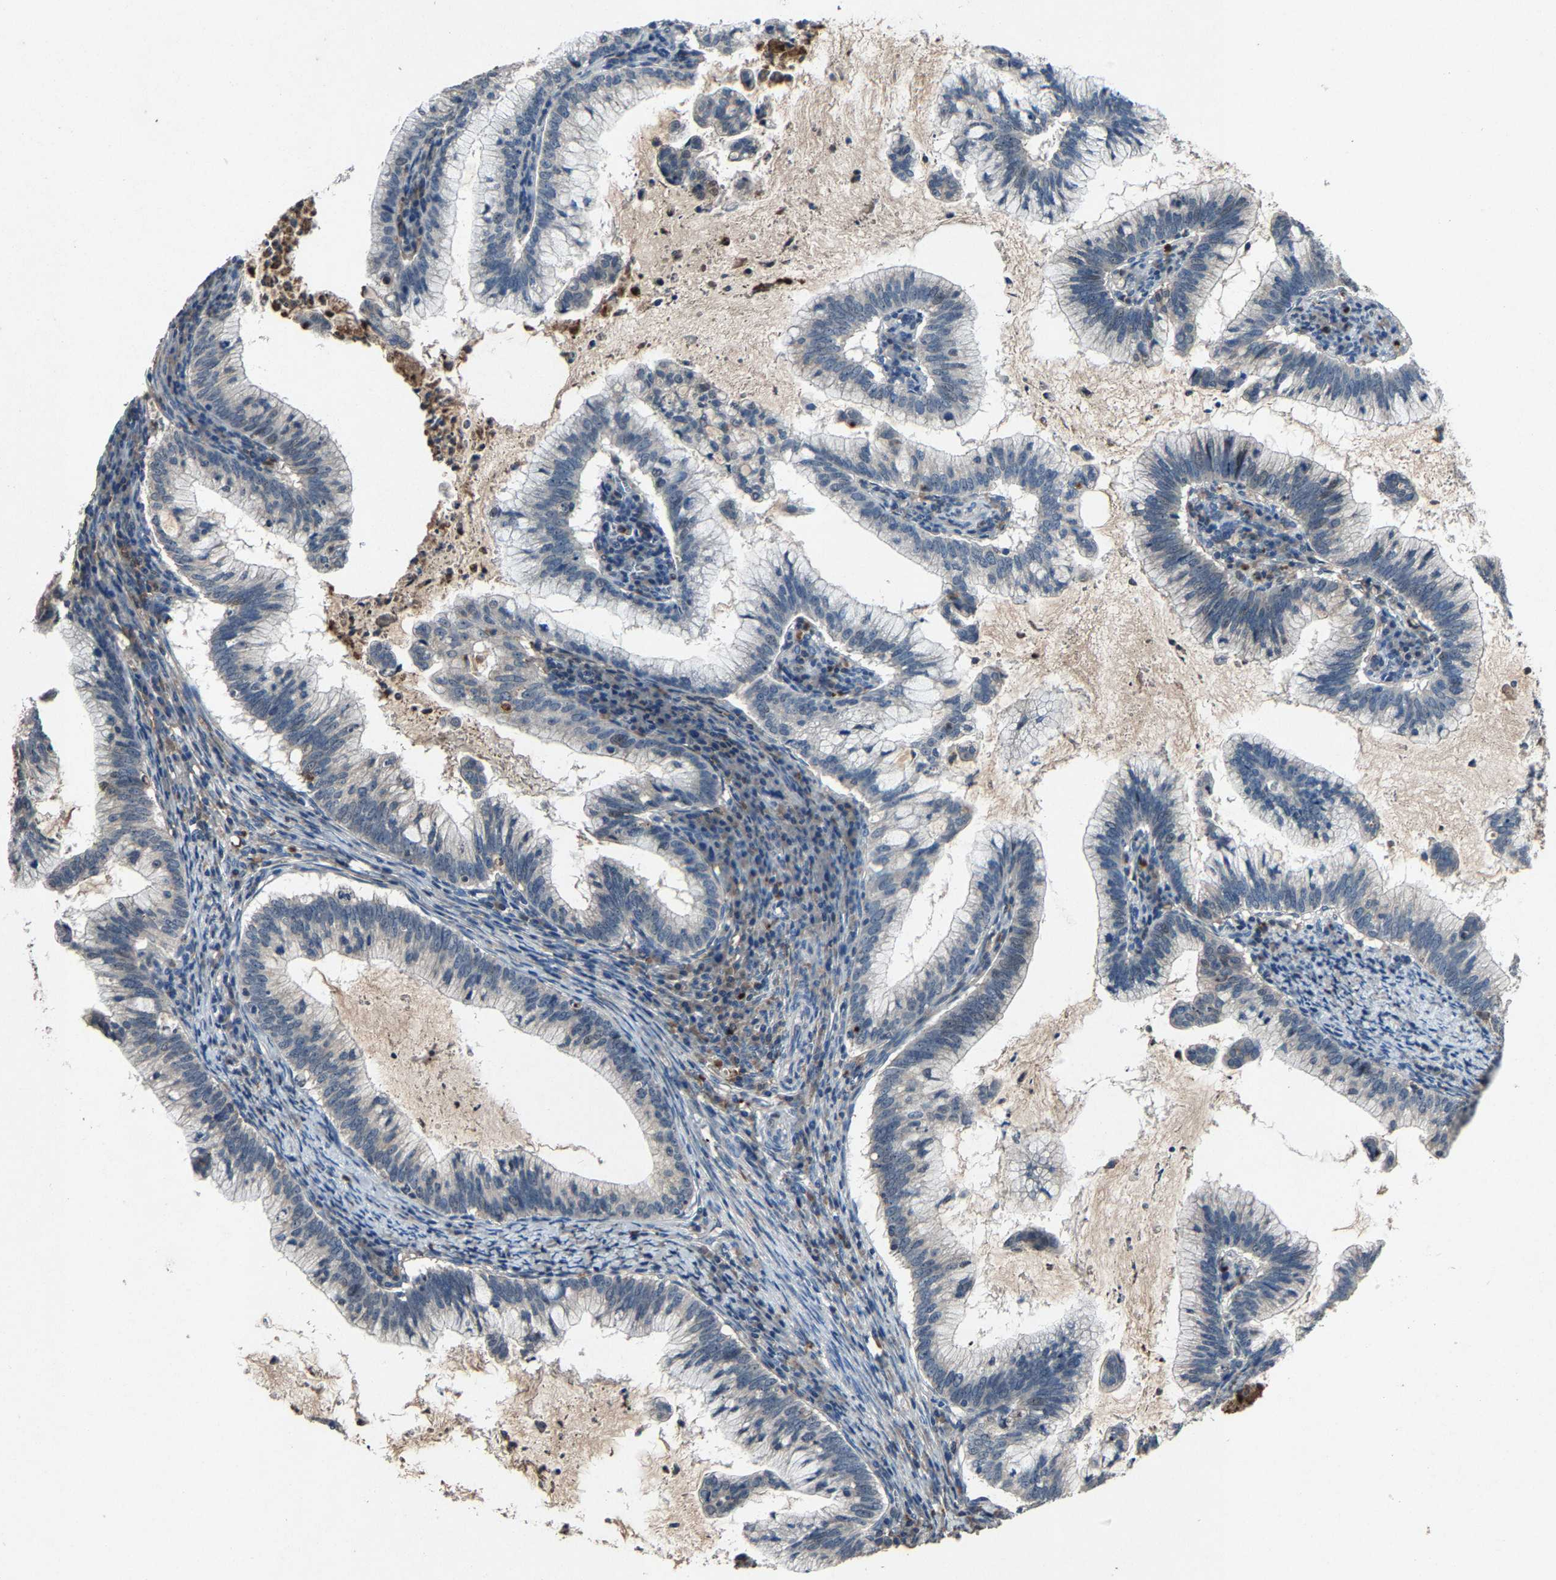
{"staining": {"intensity": "negative", "quantity": "none", "location": "none"}, "tissue": "cervical cancer", "cell_type": "Tumor cells", "image_type": "cancer", "snomed": [{"axis": "morphology", "description": "Adenocarcinoma, NOS"}, {"axis": "topography", "description": "Cervix"}], "caption": "Histopathology image shows no protein expression in tumor cells of cervical cancer tissue. Nuclei are stained in blue.", "gene": "PCNX2", "patient": {"sex": "female", "age": 36}}